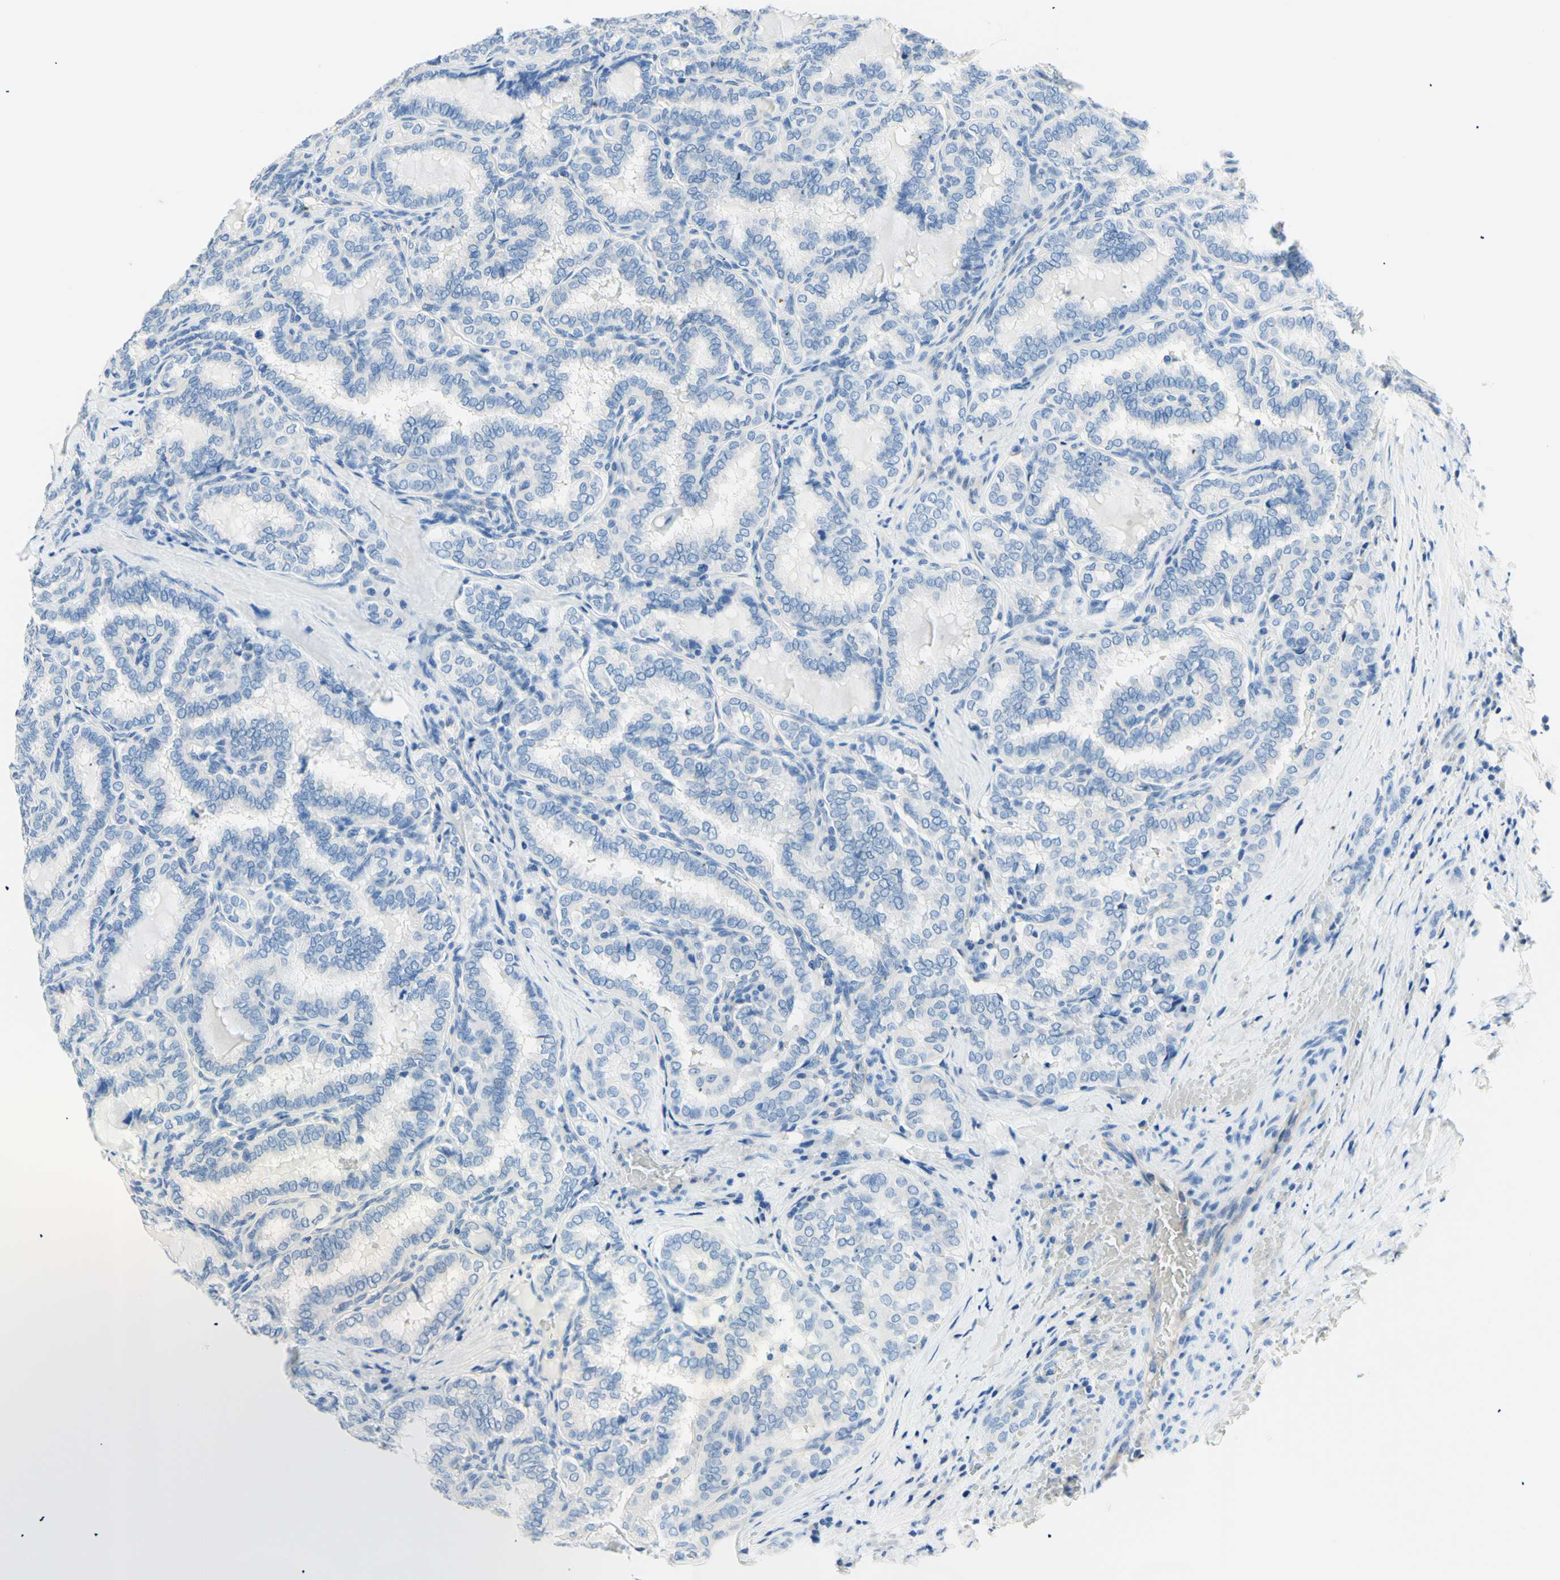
{"staining": {"intensity": "negative", "quantity": "none", "location": "none"}, "tissue": "thyroid cancer", "cell_type": "Tumor cells", "image_type": "cancer", "snomed": [{"axis": "morphology", "description": "Normal tissue, NOS"}, {"axis": "morphology", "description": "Papillary adenocarcinoma, NOS"}, {"axis": "topography", "description": "Thyroid gland"}], "caption": "Human papillary adenocarcinoma (thyroid) stained for a protein using immunohistochemistry displays no staining in tumor cells.", "gene": "HPCA", "patient": {"sex": "female", "age": 30}}